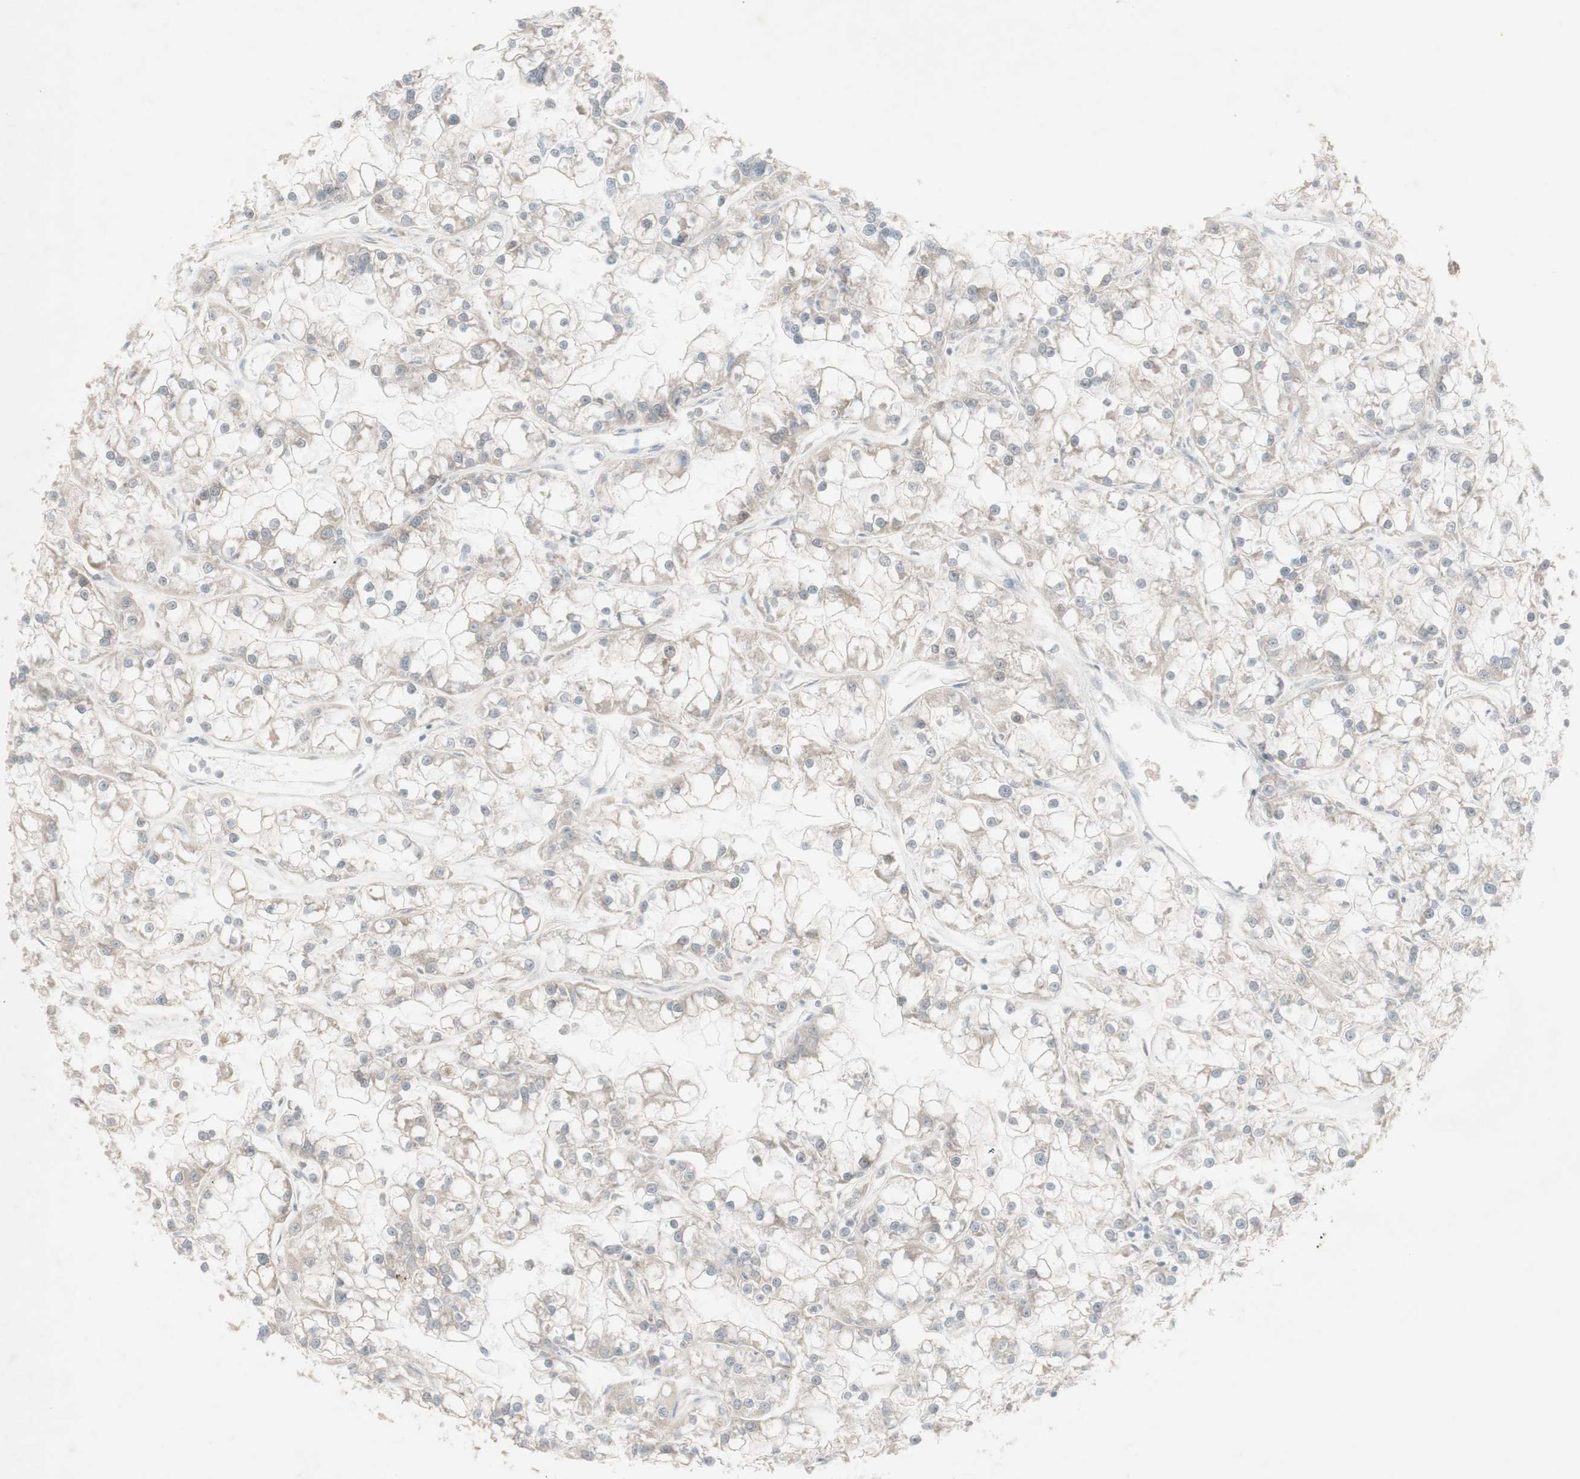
{"staining": {"intensity": "weak", "quantity": ">75%", "location": "cytoplasmic/membranous"}, "tissue": "renal cancer", "cell_type": "Tumor cells", "image_type": "cancer", "snomed": [{"axis": "morphology", "description": "Adenocarcinoma, NOS"}, {"axis": "topography", "description": "Kidney"}], "caption": "Weak cytoplasmic/membranous expression for a protein is present in about >75% of tumor cells of renal cancer (adenocarcinoma) using immunohistochemistry (IHC).", "gene": "C1orf116", "patient": {"sex": "female", "age": 52}}